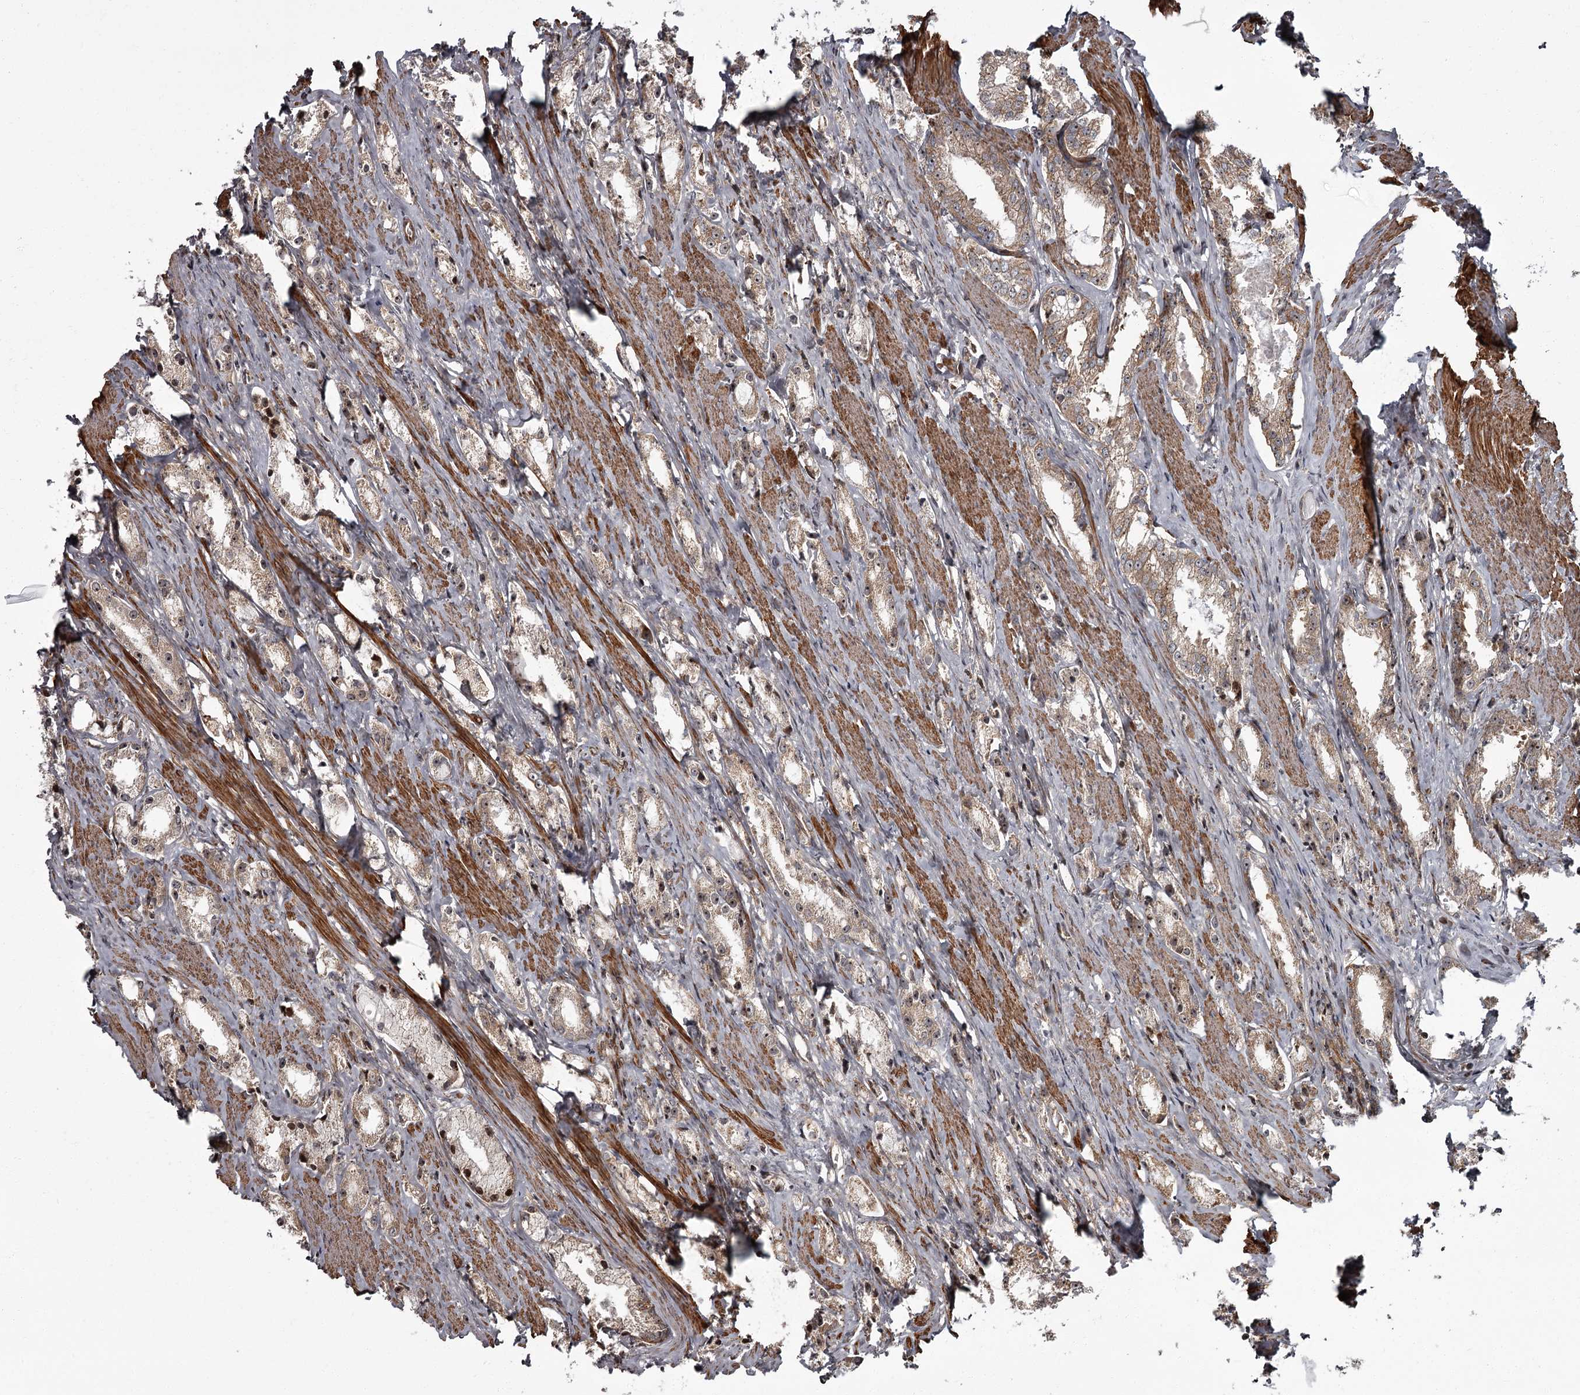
{"staining": {"intensity": "weak", "quantity": "25%-75%", "location": "cytoplasmic/membranous"}, "tissue": "prostate cancer", "cell_type": "Tumor cells", "image_type": "cancer", "snomed": [{"axis": "morphology", "description": "Adenocarcinoma, High grade"}, {"axis": "topography", "description": "Prostate"}], "caption": "The histopathology image shows a brown stain indicating the presence of a protein in the cytoplasmic/membranous of tumor cells in prostate cancer. (DAB (3,3'-diaminobenzidine) IHC, brown staining for protein, blue staining for nuclei).", "gene": "THAP9", "patient": {"sex": "male", "age": 66}}